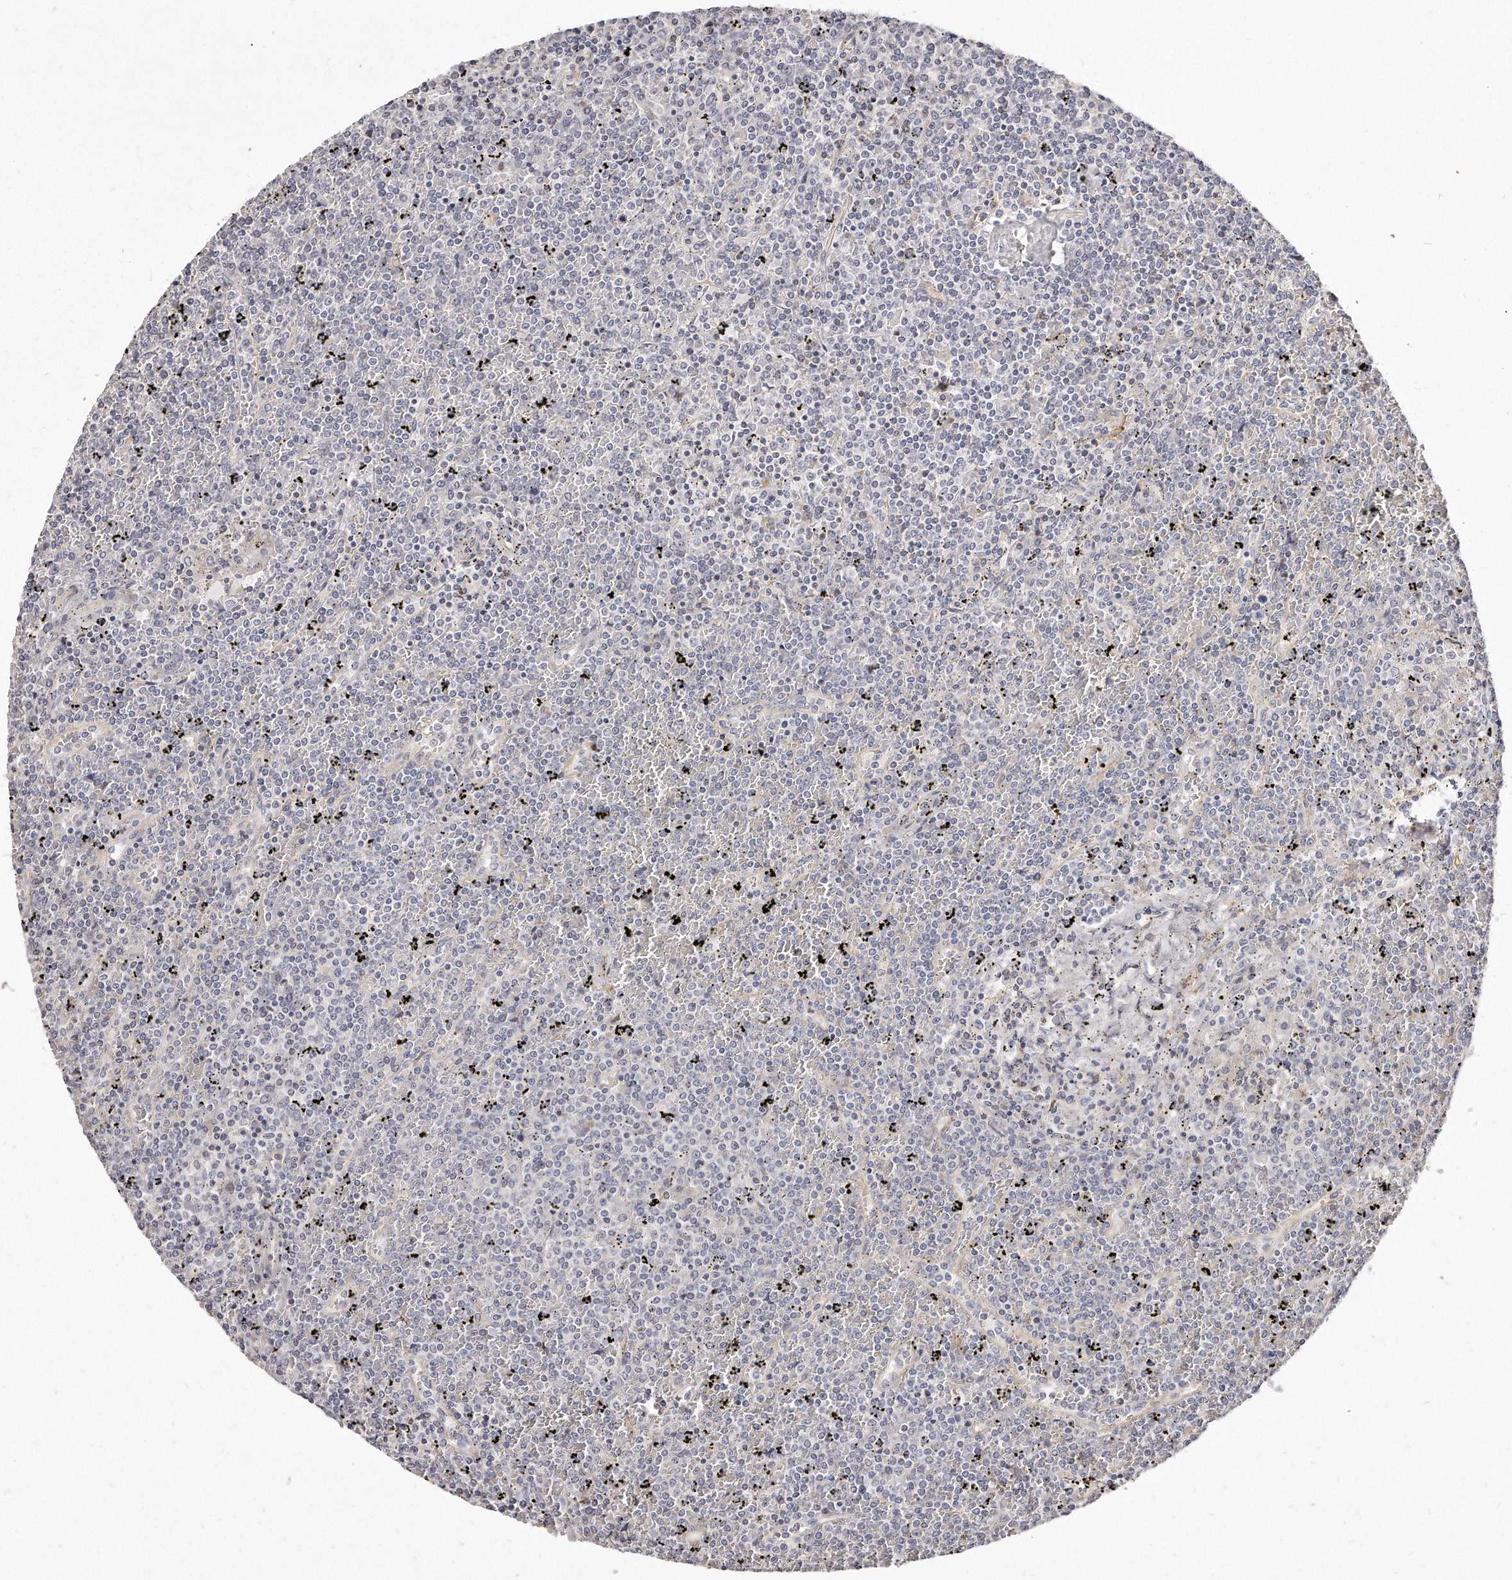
{"staining": {"intensity": "negative", "quantity": "none", "location": "none"}, "tissue": "lymphoma", "cell_type": "Tumor cells", "image_type": "cancer", "snomed": [{"axis": "morphology", "description": "Malignant lymphoma, non-Hodgkin's type, Low grade"}, {"axis": "topography", "description": "Spleen"}], "caption": "Immunohistochemistry (IHC) micrograph of neoplastic tissue: lymphoma stained with DAB (3,3'-diaminobenzidine) displays no significant protein positivity in tumor cells. The staining was performed using DAB to visualize the protein expression in brown, while the nuclei were stained in blue with hematoxylin (Magnification: 20x).", "gene": "TTLL4", "patient": {"sex": "female", "age": 19}}